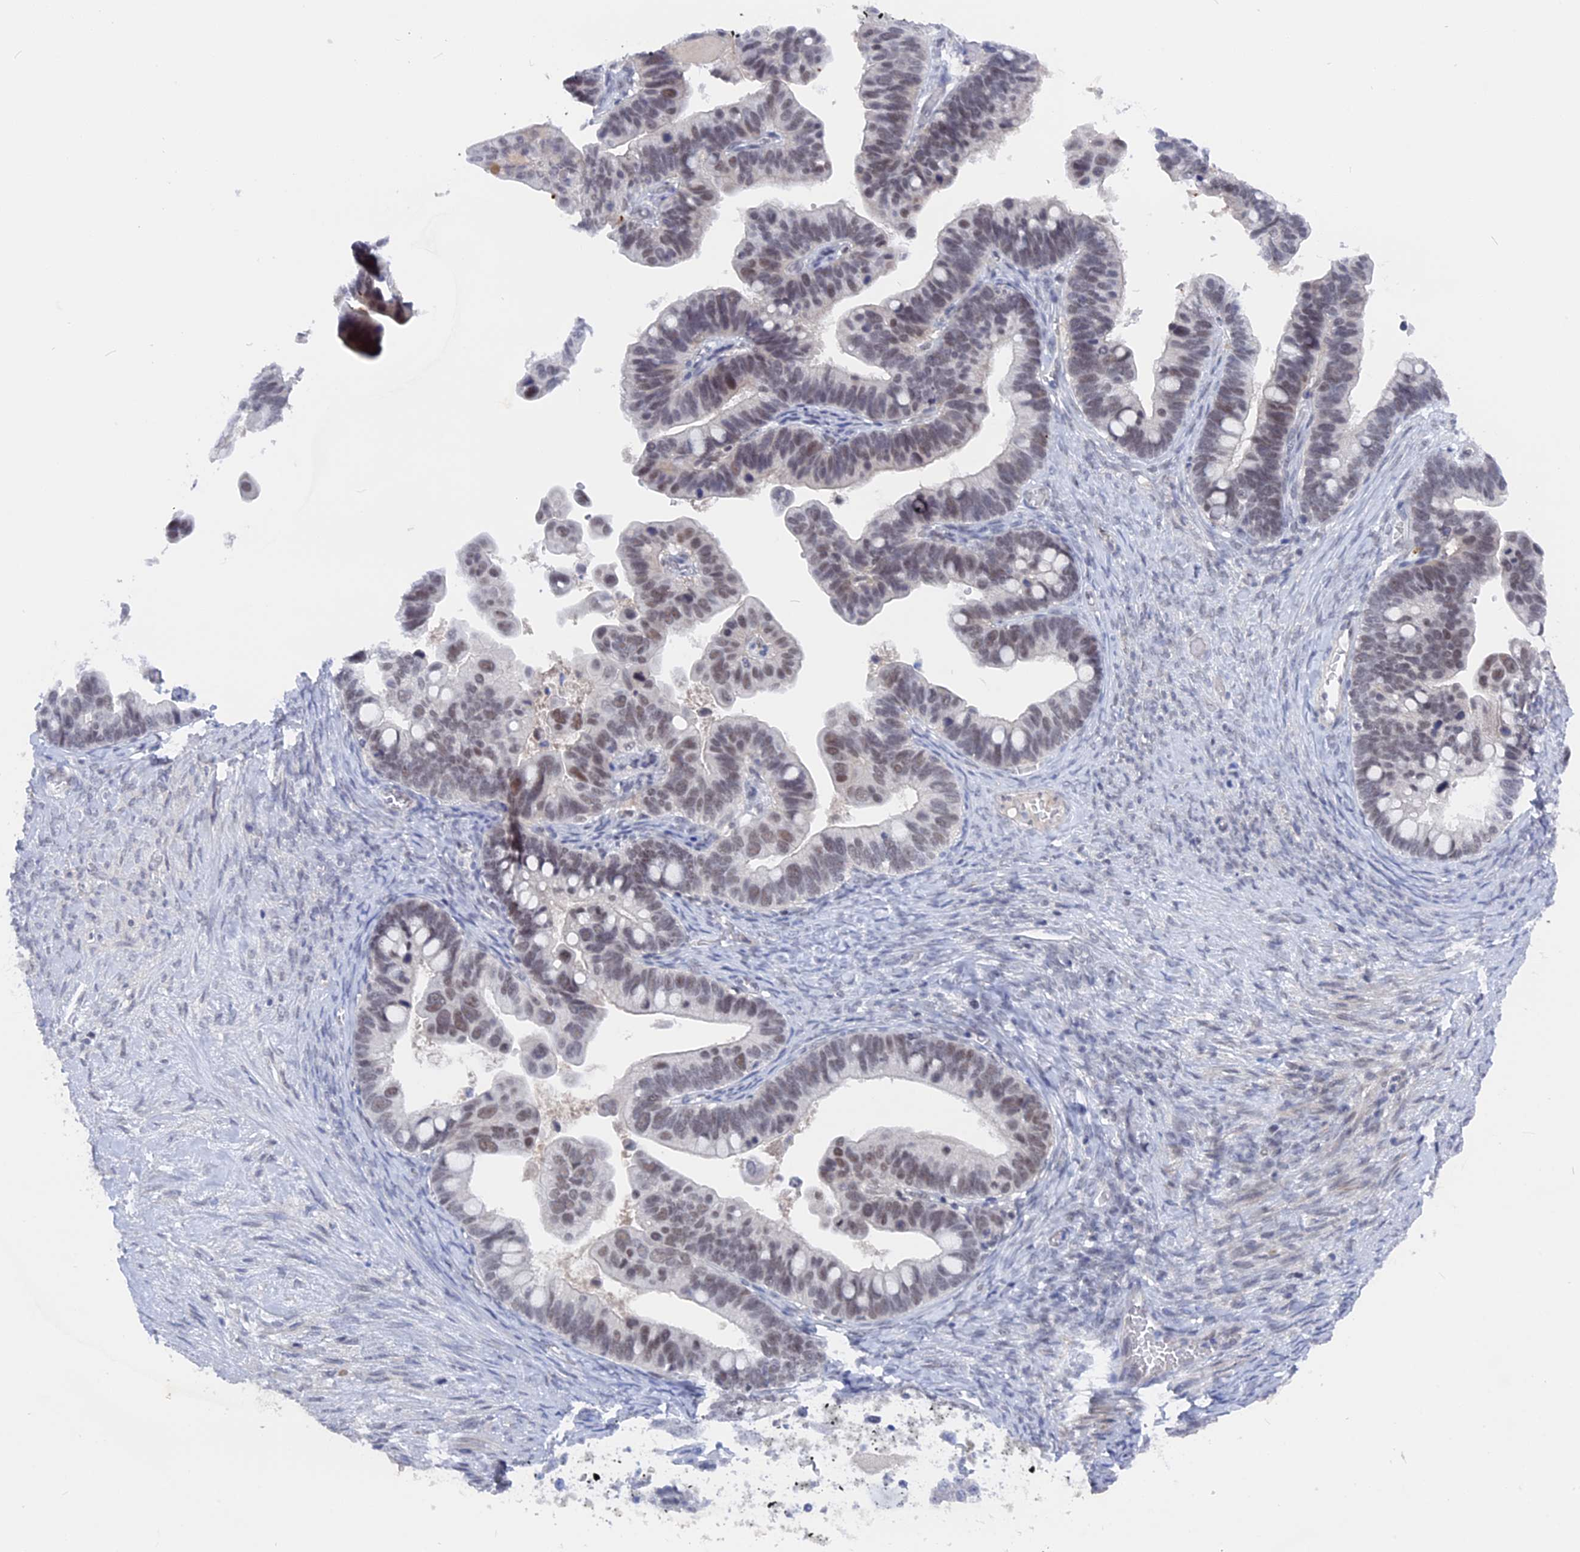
{"staining": {"intensity": "weak", "quantity": "25%-75%", "location": "nuclear"}, "tissue": "ovarian cancer", "cell_type": "Tumor cells", "image_type": "cancer", "snomed": [{"axis": "morphology", "description": "Cystadenocarcinoma, serous, NOS"}, {"axis": "topography", "description": "Ovary"}], "caption": "Immunohistochemical staining of human serous cystadenocarcinoma (ovarian) shows low levels of weak nuclear positivity in approximately 25%-75% of tumor cells.", "gene": "BRD2", "patient": {"sex": "female", "age": 56}}